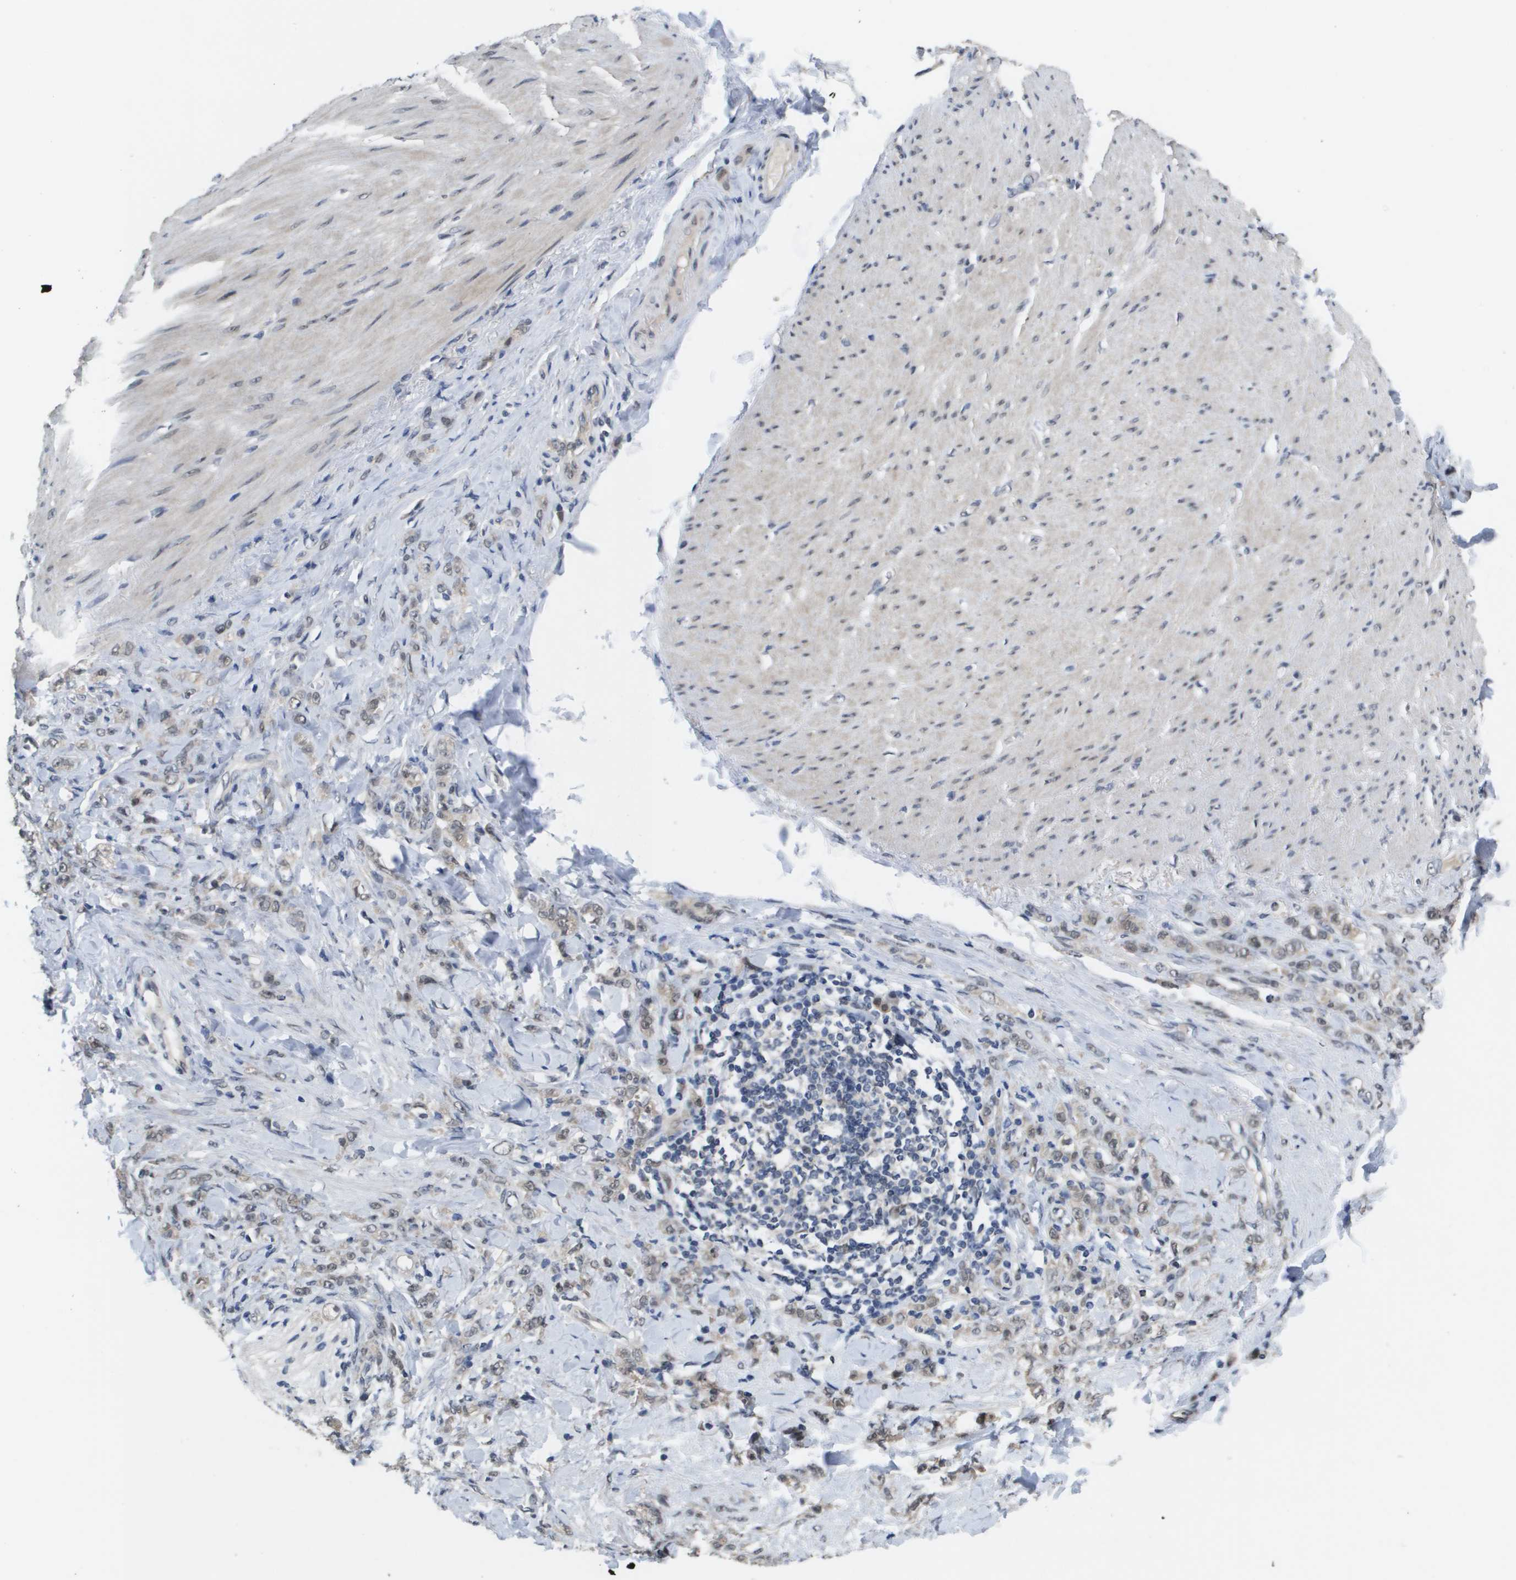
{"staining": {"intensity": "weak", "quantity": "<25%", "location": "cytoplasmic/membranous,nuclear"}, "tissue": "stomach cancer", "cell_type": "Tumor cells", "image_type": "cancer", "snomed": [{"axis": "morphology", "description": "Adenocarcinoma, NOS"}, {"axis": "topography", "description": "Stomach"}], "caption": "Stomach adenocarcinoma was stained to show a protein in brown. There is no significant expression in tumor cells. (DAB (3,3'-diaminobenzidine) IHC visualized using brightfield microscopy, high magnification).", "gene": "AMBRA1", "patient": {"sex": "male", "age": 82}}